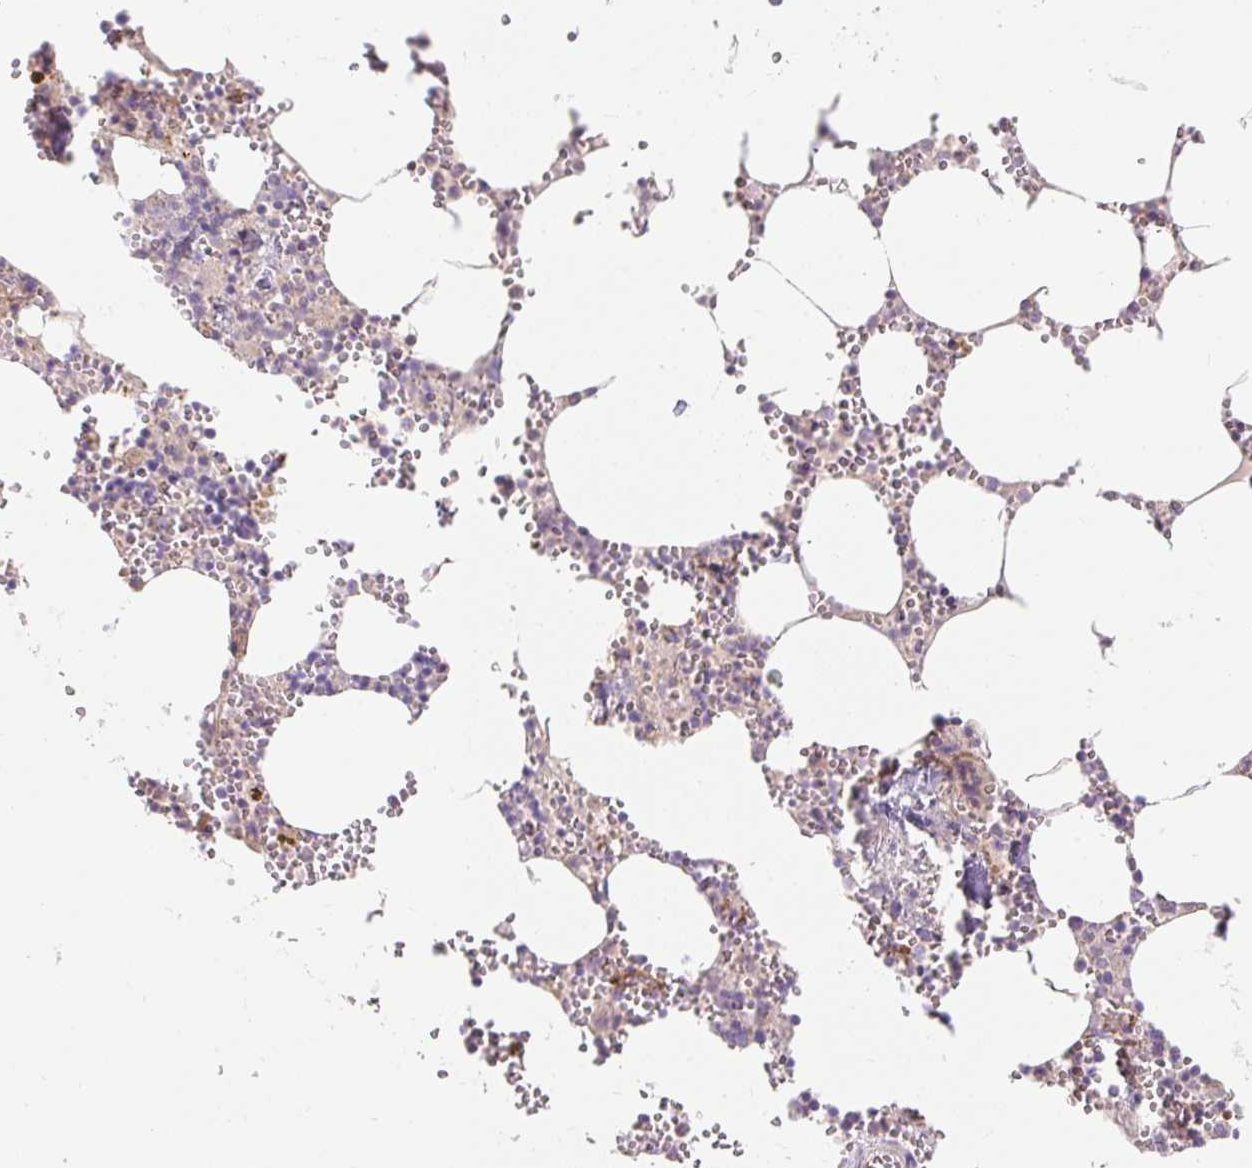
{"staining": {"intensity": "negative", "quantity": "none", "location": "none"}, "tissue": "bone marrow", "cell_type": "Hematopoietic cells", "image_type": "normal", "snomed": [{"axis": "morphology", "description": "Normal tissue, NOS"}, {"axis": "topography", "description": "Bone marrow"}], "caption": "Immunohistochemical staining of benign bone marrow reveals no significant expression in hematopoietic cells.", "gene": "EMC10", "patient": {"sex": "male", "age": 54}}